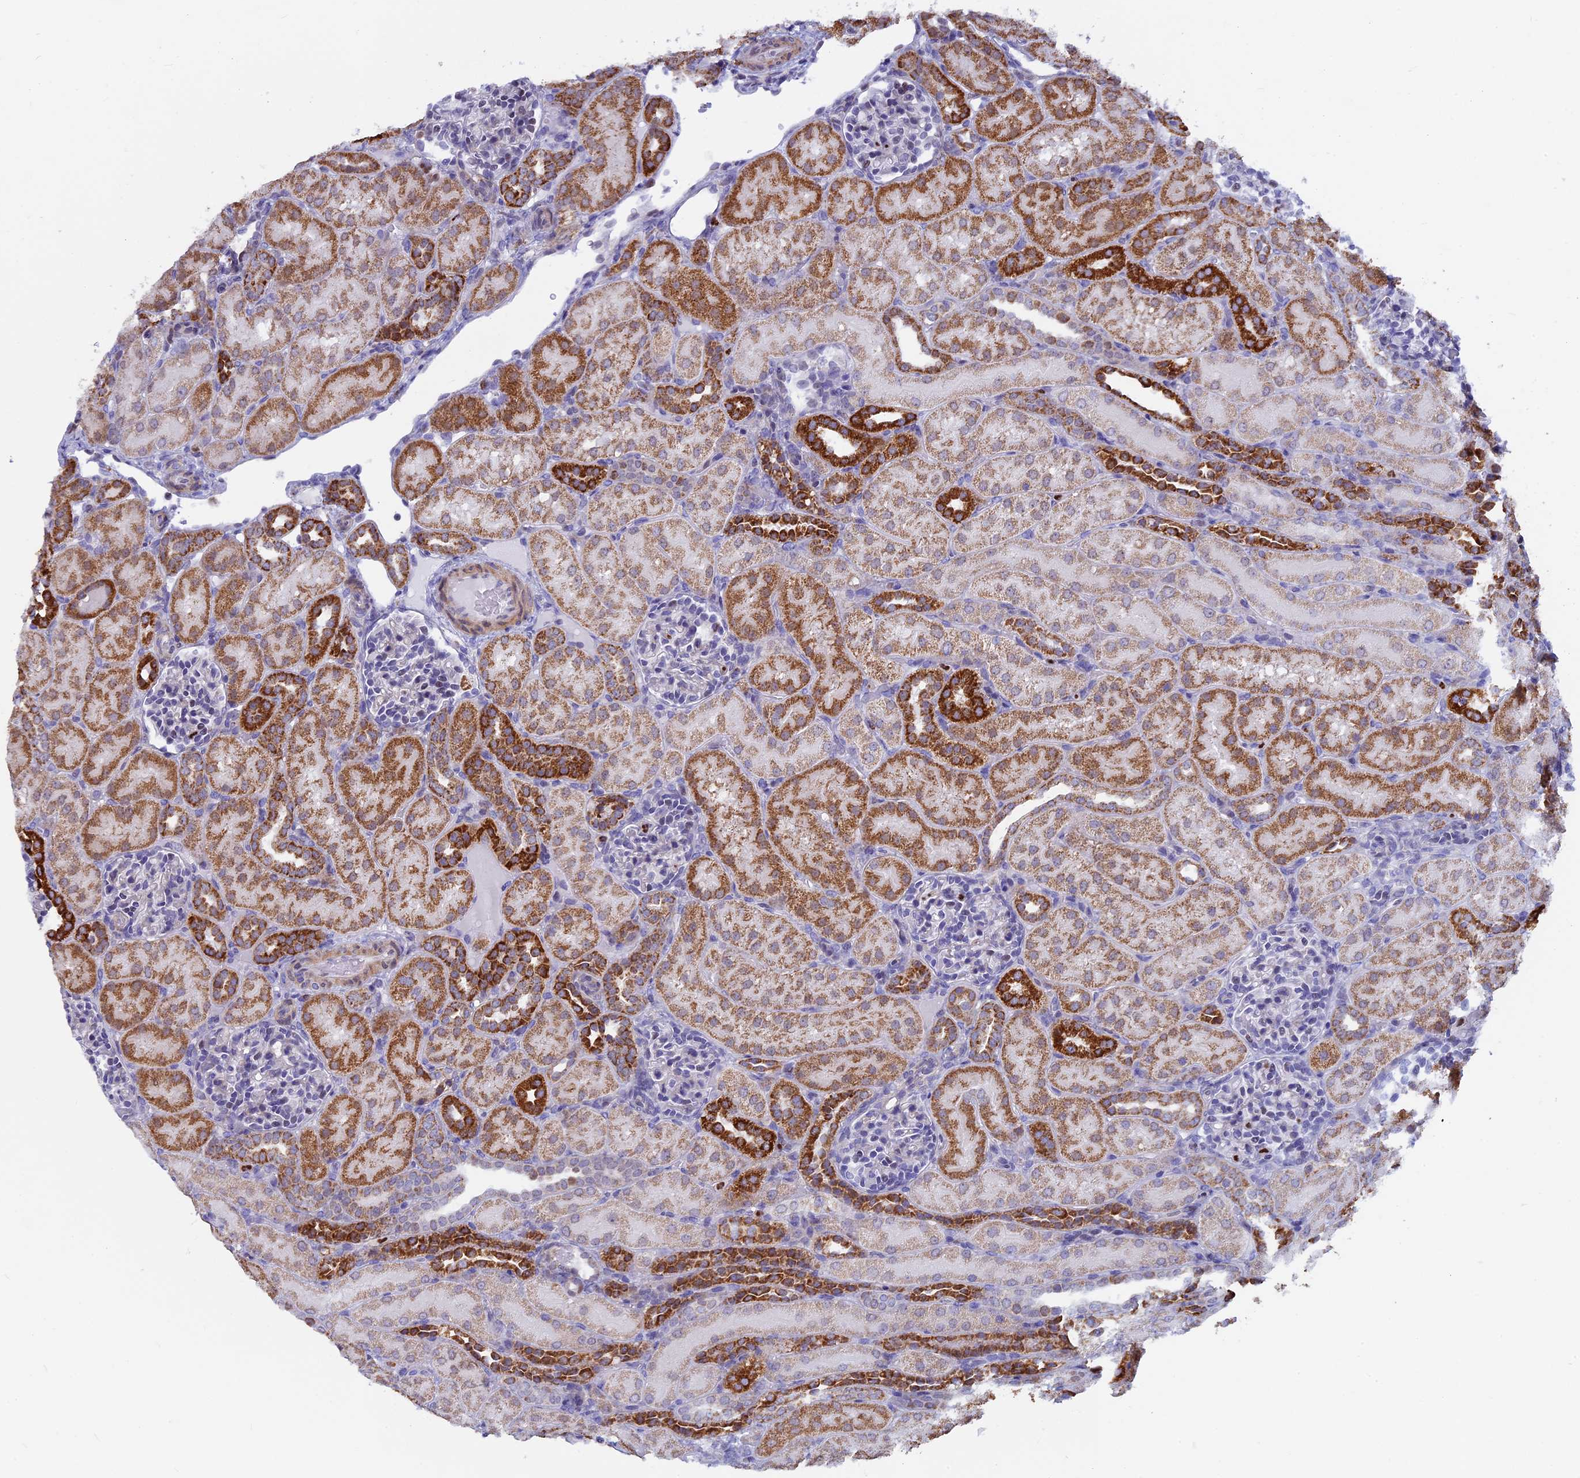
{"staining": {"intensity": "negative", "quantity": "none", "location": "none"}, "tissue": "kidney", "cell_type": "Cells in glomeruli", "image_type": "normal", "snomed": [{"axis": "morphology", "description": "Normal tissue, NOS"}, {"axis": "topography", "description": "Kidney"}], "caption": "High power microscopy photomicrograph of an immunohistochemistry image of normal kidney, revealing no significant staining in cells in glomeruli.", "gene": "ACSS1", "patient": {"sex": "male", "age": 1}}